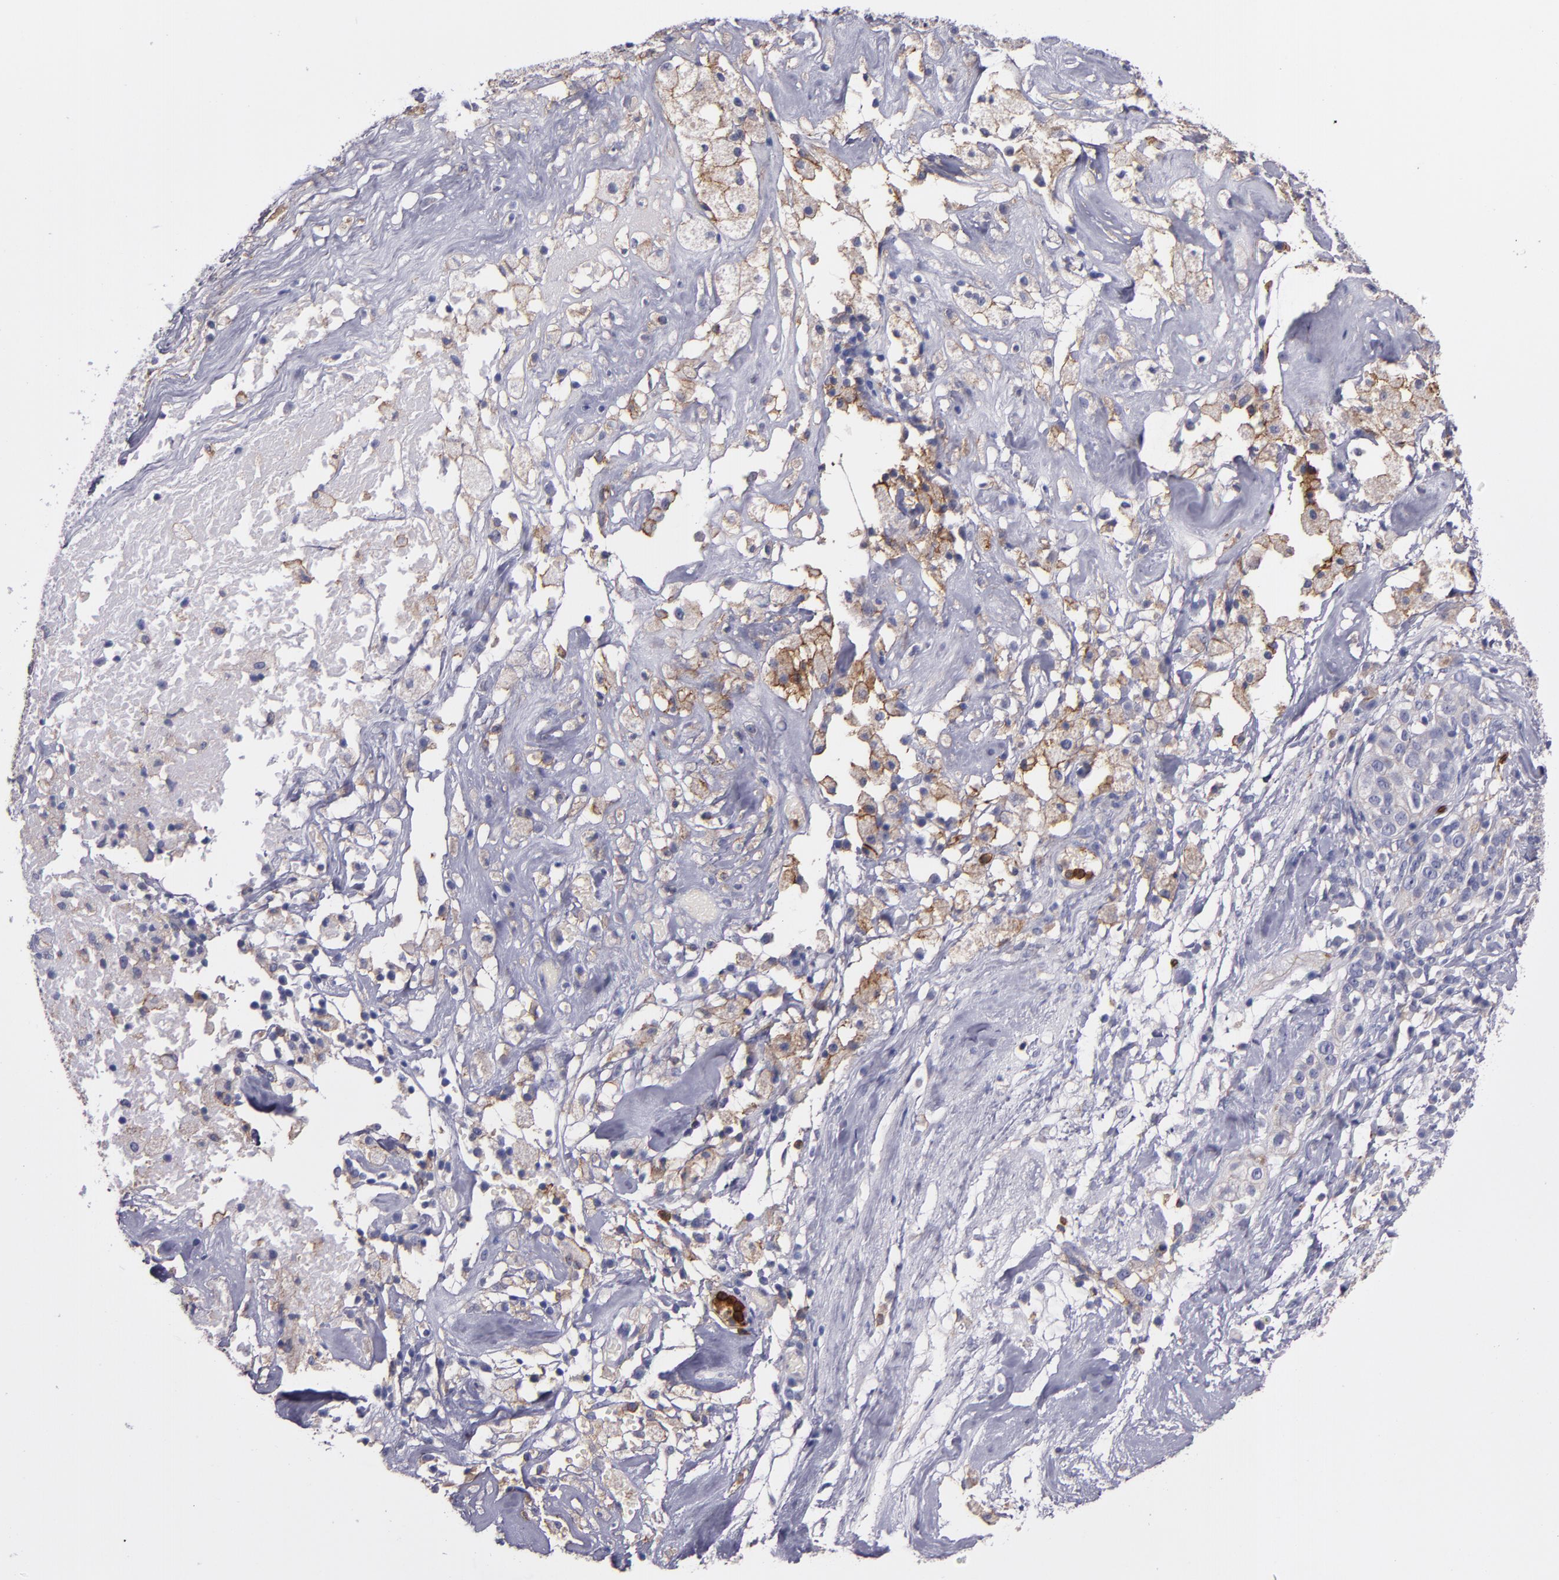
{"staining": {"intensity": "weak", "quantity": "25%-75%", "location": "cytoplasmic/membranous"}, "tissue": "ovarian cancer", "cell_type": "Tumor cells", "image_type": "cancer", "snomed": [{"axis": "morphology", "description": "Normal tissue, NOS"}, {"axis": "morphology", "description": "Cystadenocarcinoma, serous, NOS"}, {"axis": "topography", "description": "Ovary"}], "caption": "Immunohistochemical staining of human serous cystadenocarcinoma (ovarian) exhibits low levels of weak cytoplasmic/membranous protein positivity in about 25%-75% of tumor cells.", "gene": "C5AR1", "patient": {"sex": "female", "age": 62}}